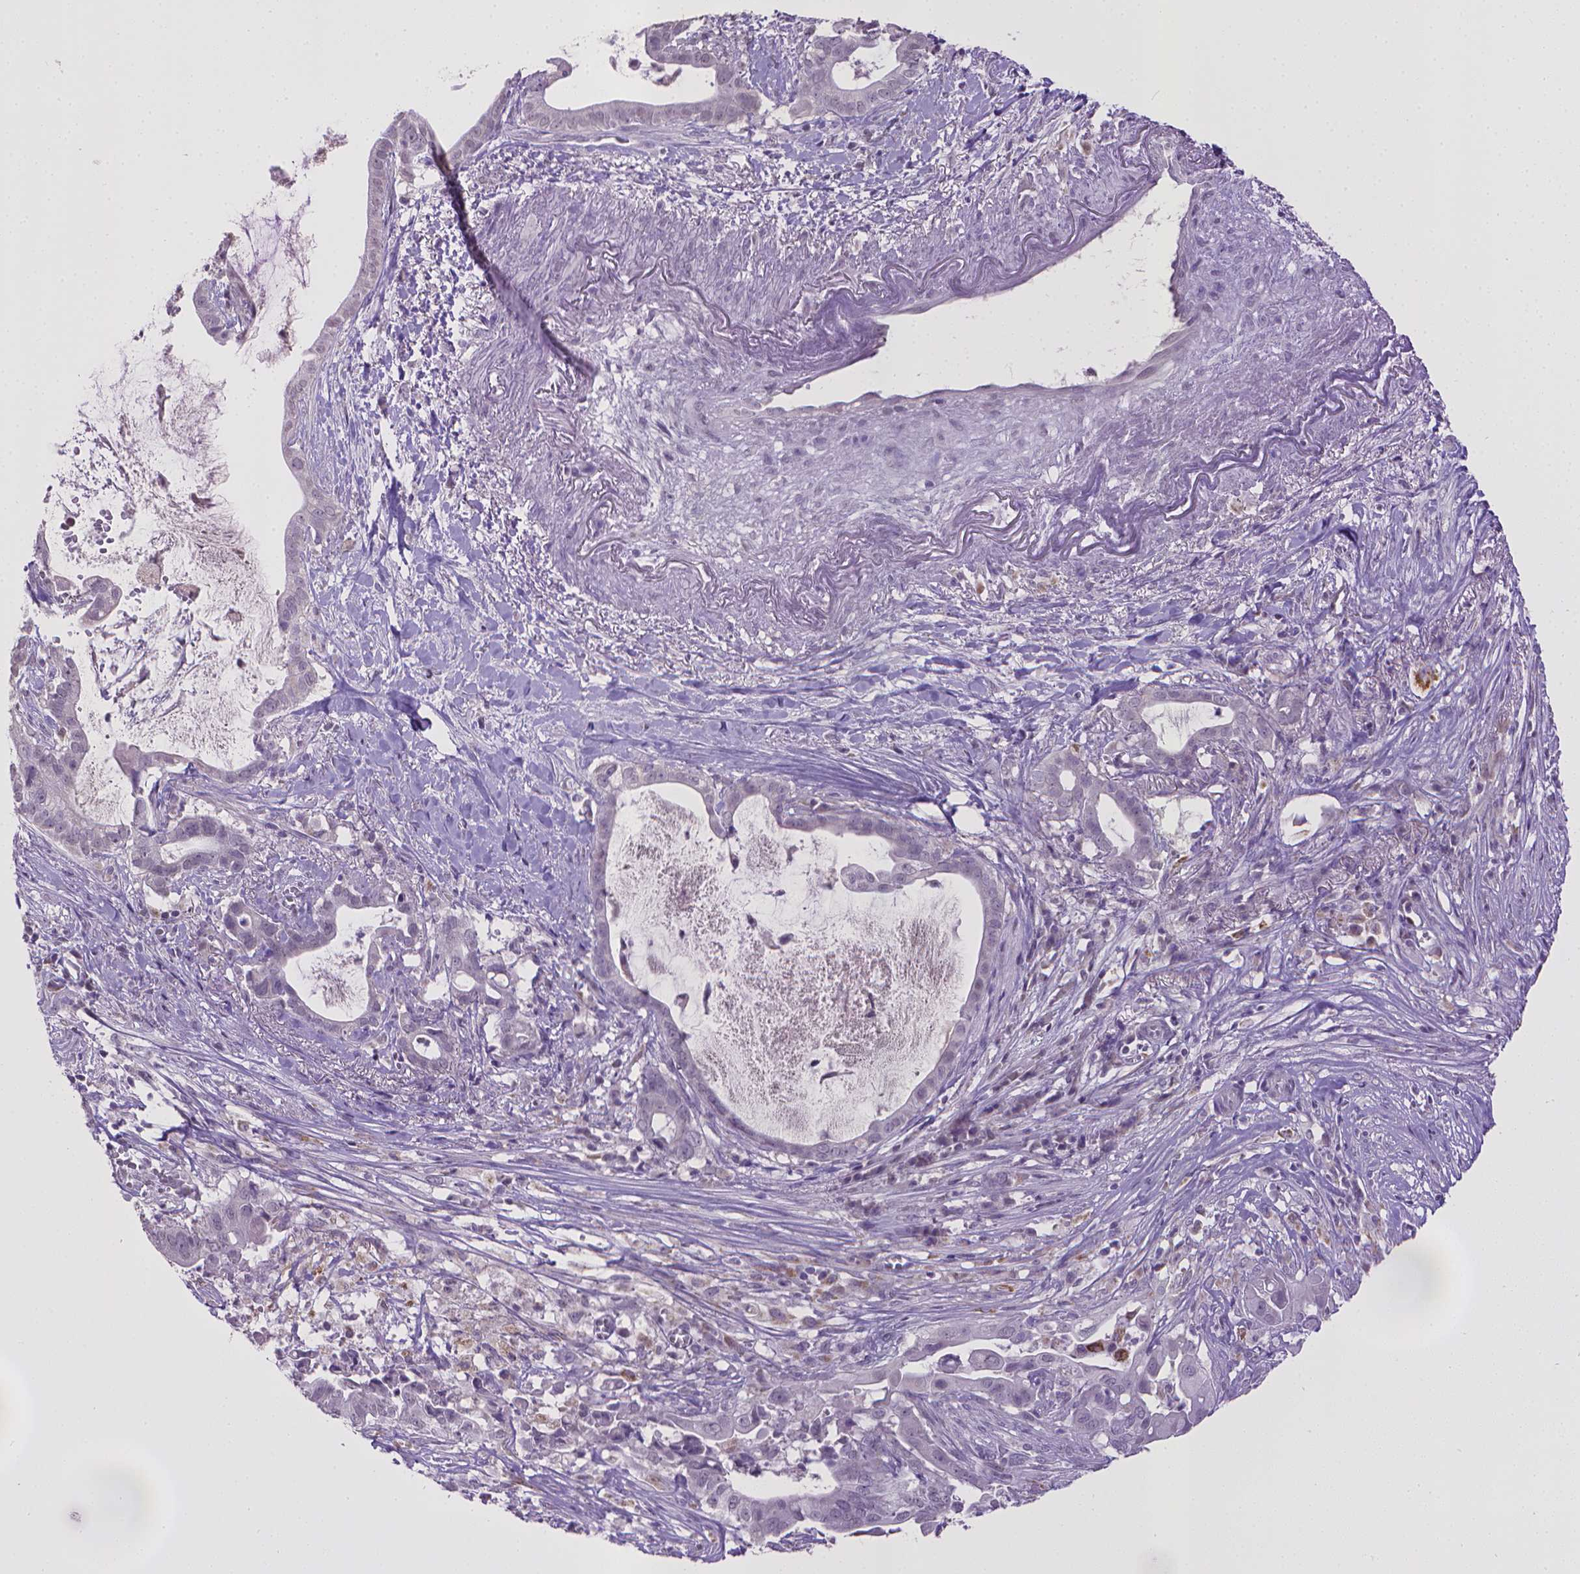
{"staining": {"intensity": "negative", "quantity": "none", "location": "none"}, "tissue": "pancreatic cancer", "cell_type": "Tumor cells", "image_type": "cancer", "snomed": [{"axis": "morphology", "description": "Adenocarcinoma, NOS"}, {"axis": "topography", "description": "Pancreas"}], "caption": "Tumor cells are negative for brown protein staining in pancreatic cancer (adenocarcinoma).", "gene": "KMO", "patient": {"sex": "male", "age": 61}}